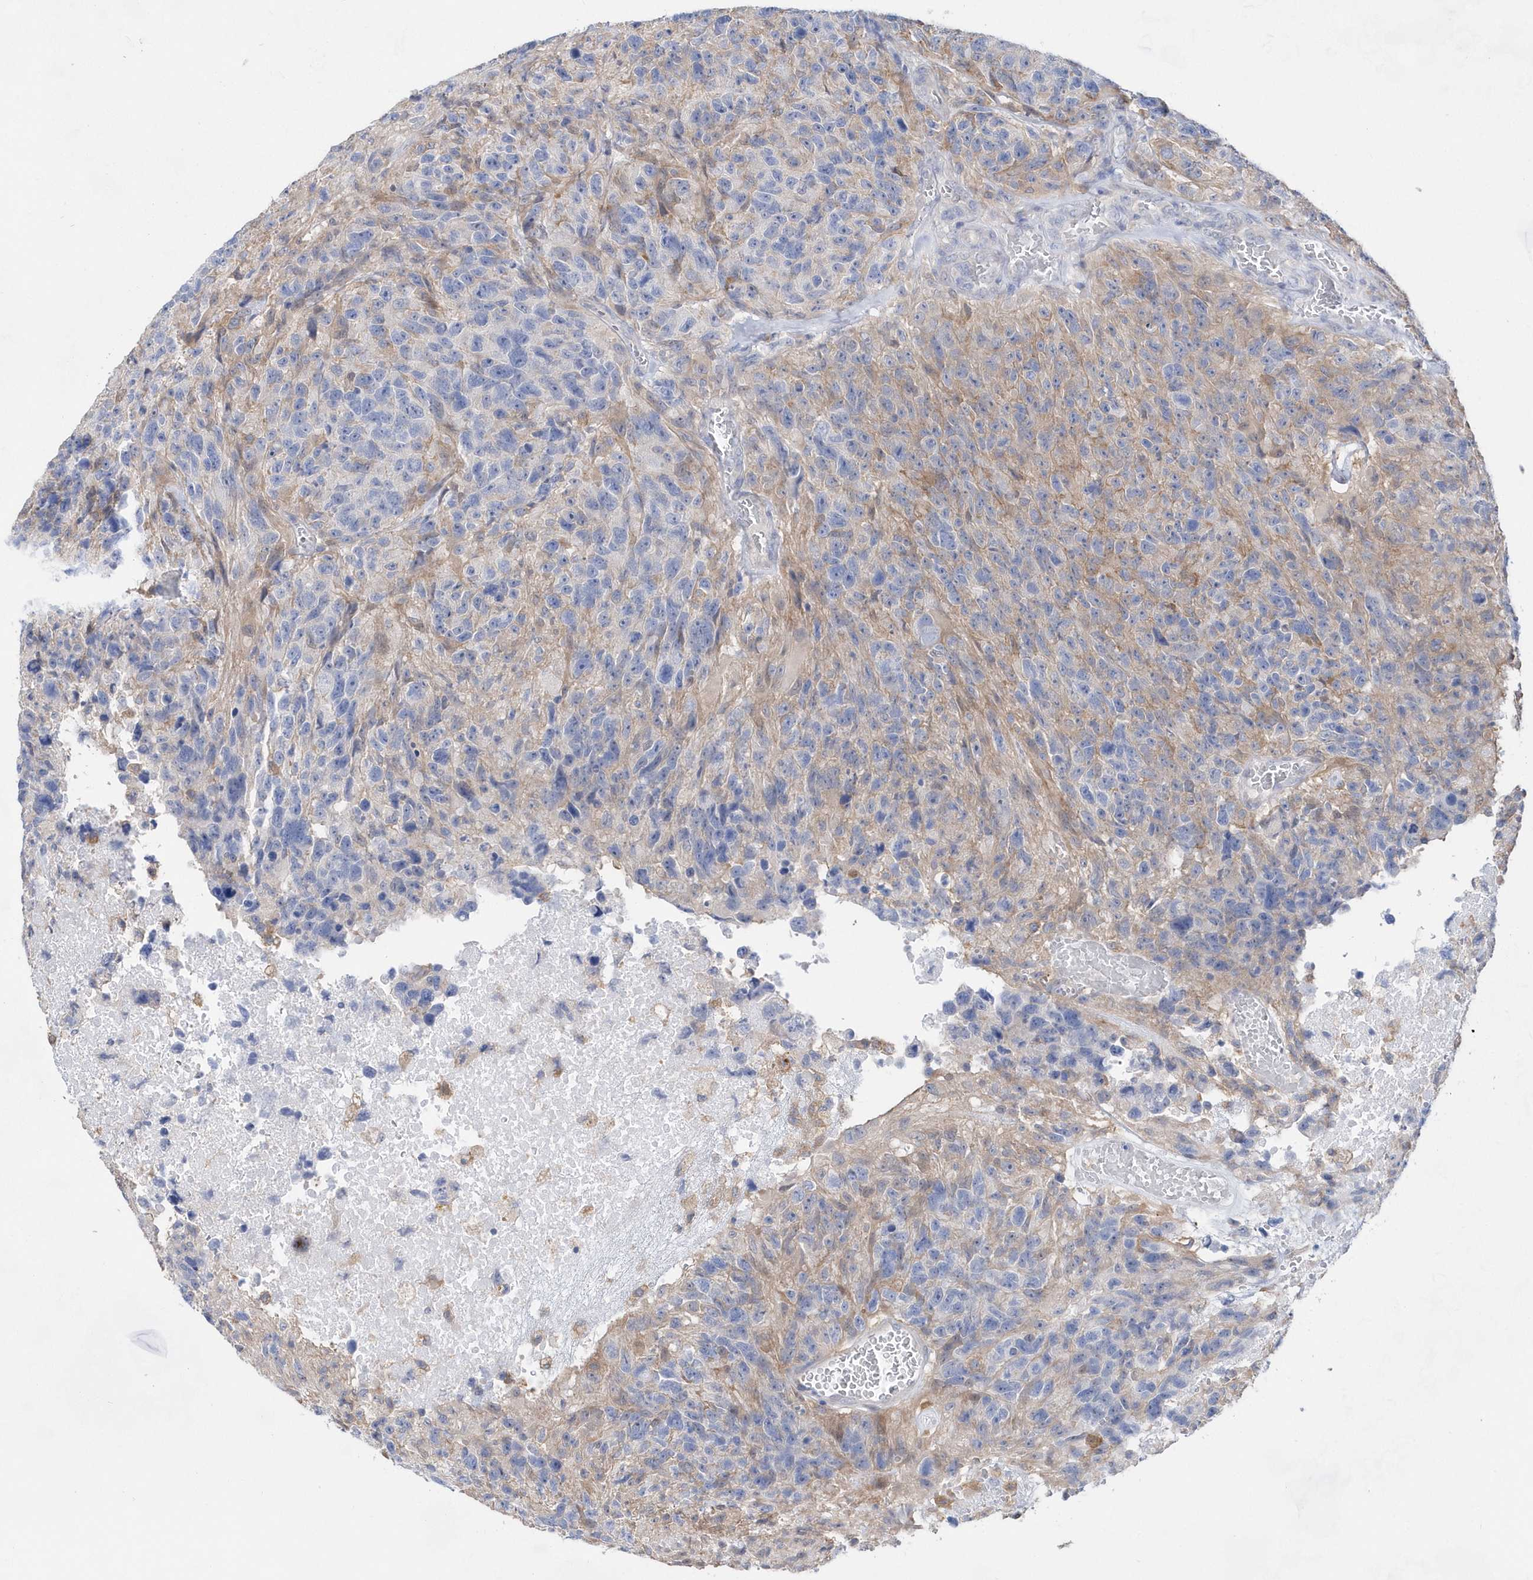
{"staining": {"intensity": "negative", "quantity": "none", "location": "none"}, "tissue": "glioma", "cell_type": "Tumor cells", "image_type": "cancer", "snomed": [{"axis": "morphology", "description": "Glioma, malignant, High grade"}, {"axis": "topography", "description": "Brain"}], "caption": "Immunohistochemical staining of human glioma shows no significant expression in tumor cells.", "gene": "BDH2", "patient": {"sex": "male", "age": 69}}